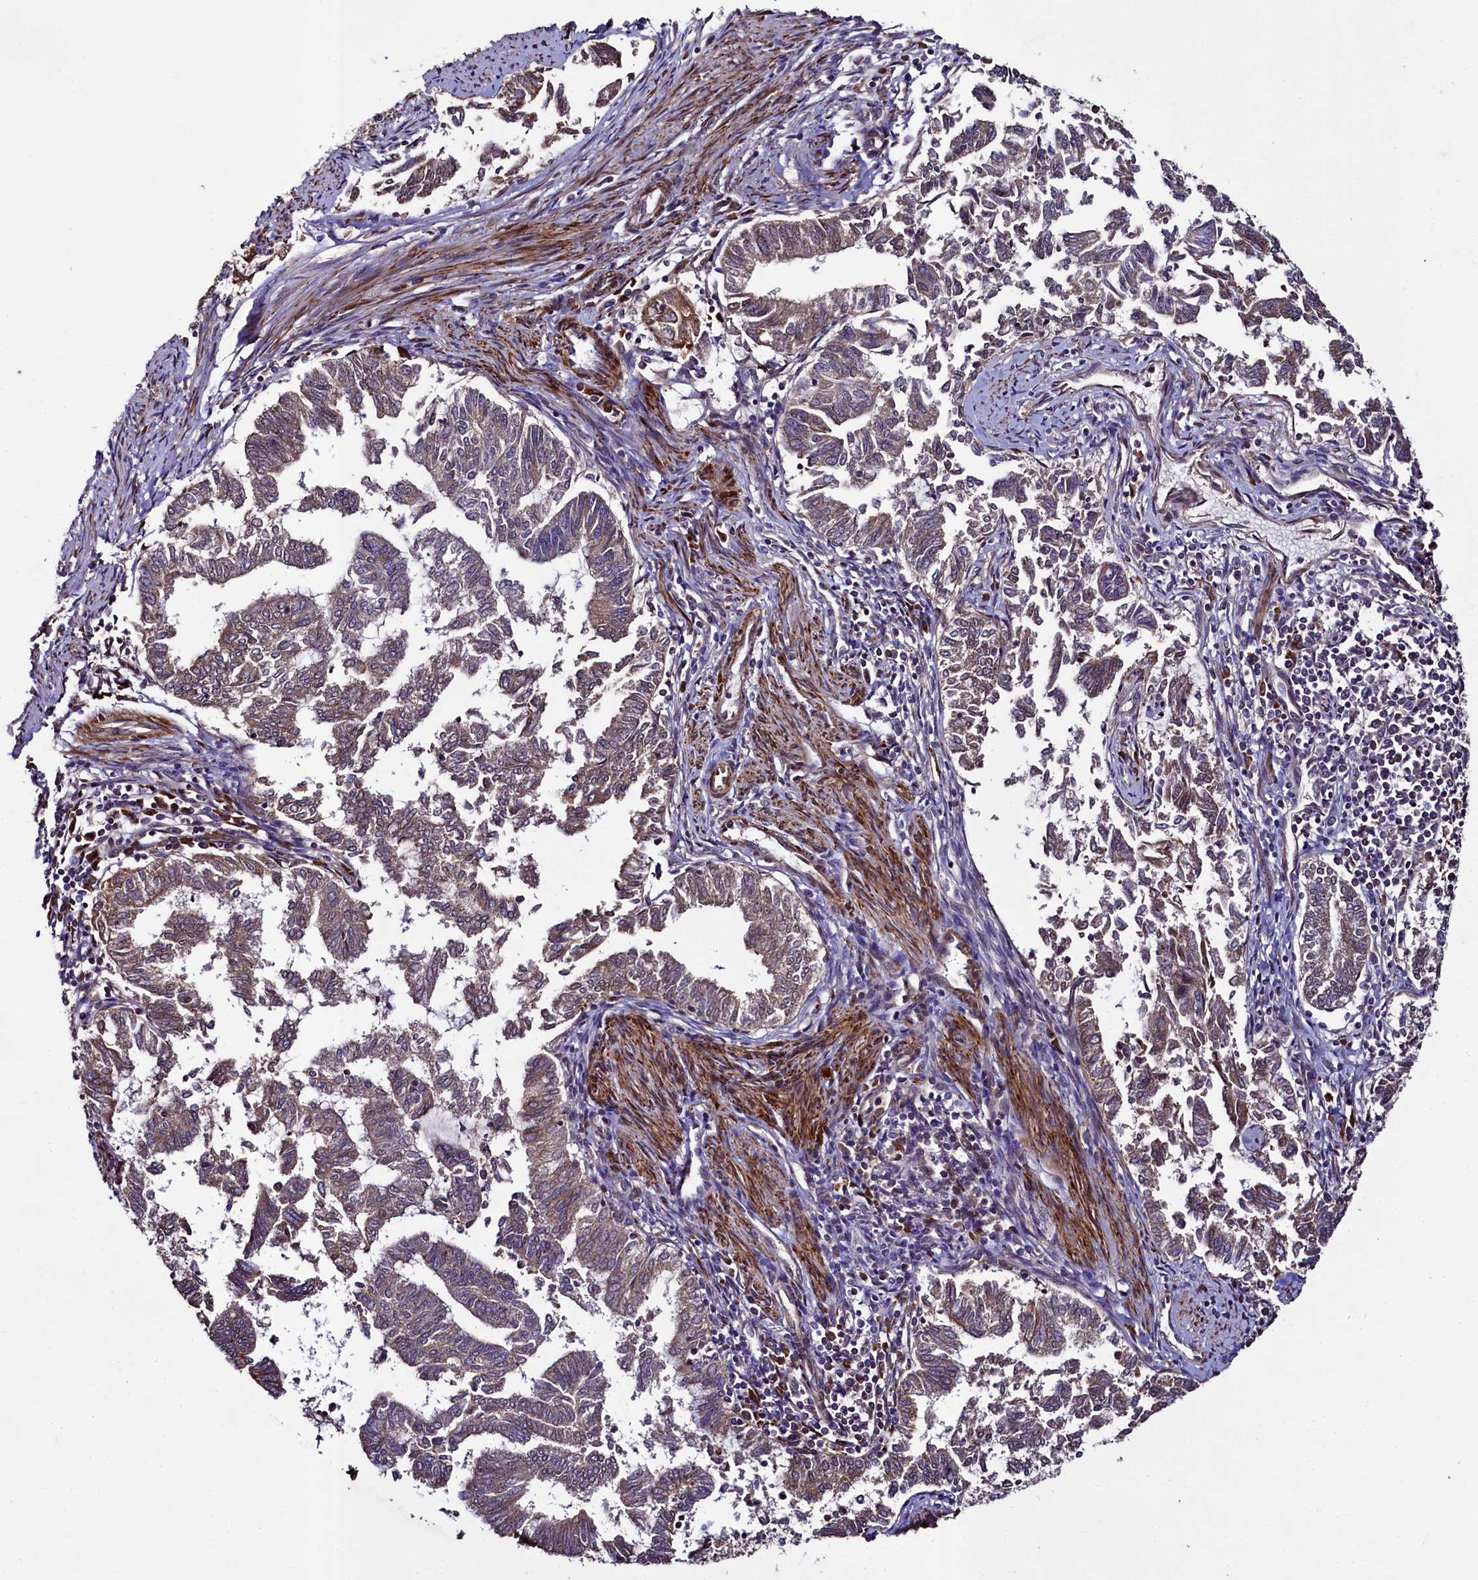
{"staining": {"intensity": "weak", "quantity": ">75%", "location": "cytoplasmic/membranous"}, "tissue": "endometrial cancer", "cell_type": "Tumor cells", "image_type": "cancer", "snomed": [{"axis": "morphology", "description": "Adenocarcinoma, NOS"}, {"axis": "topography", "description": "Endometrium"}], "caption": "IHC image of adenocarcinoma (endometrial) stained for a protein (brown), which shows low levels of weak cytoplasmic/membranous expression in approximately >75% of tumor cells.", "gene": "CCDC102A", "patient": {"sex": "female", "age": 79}}